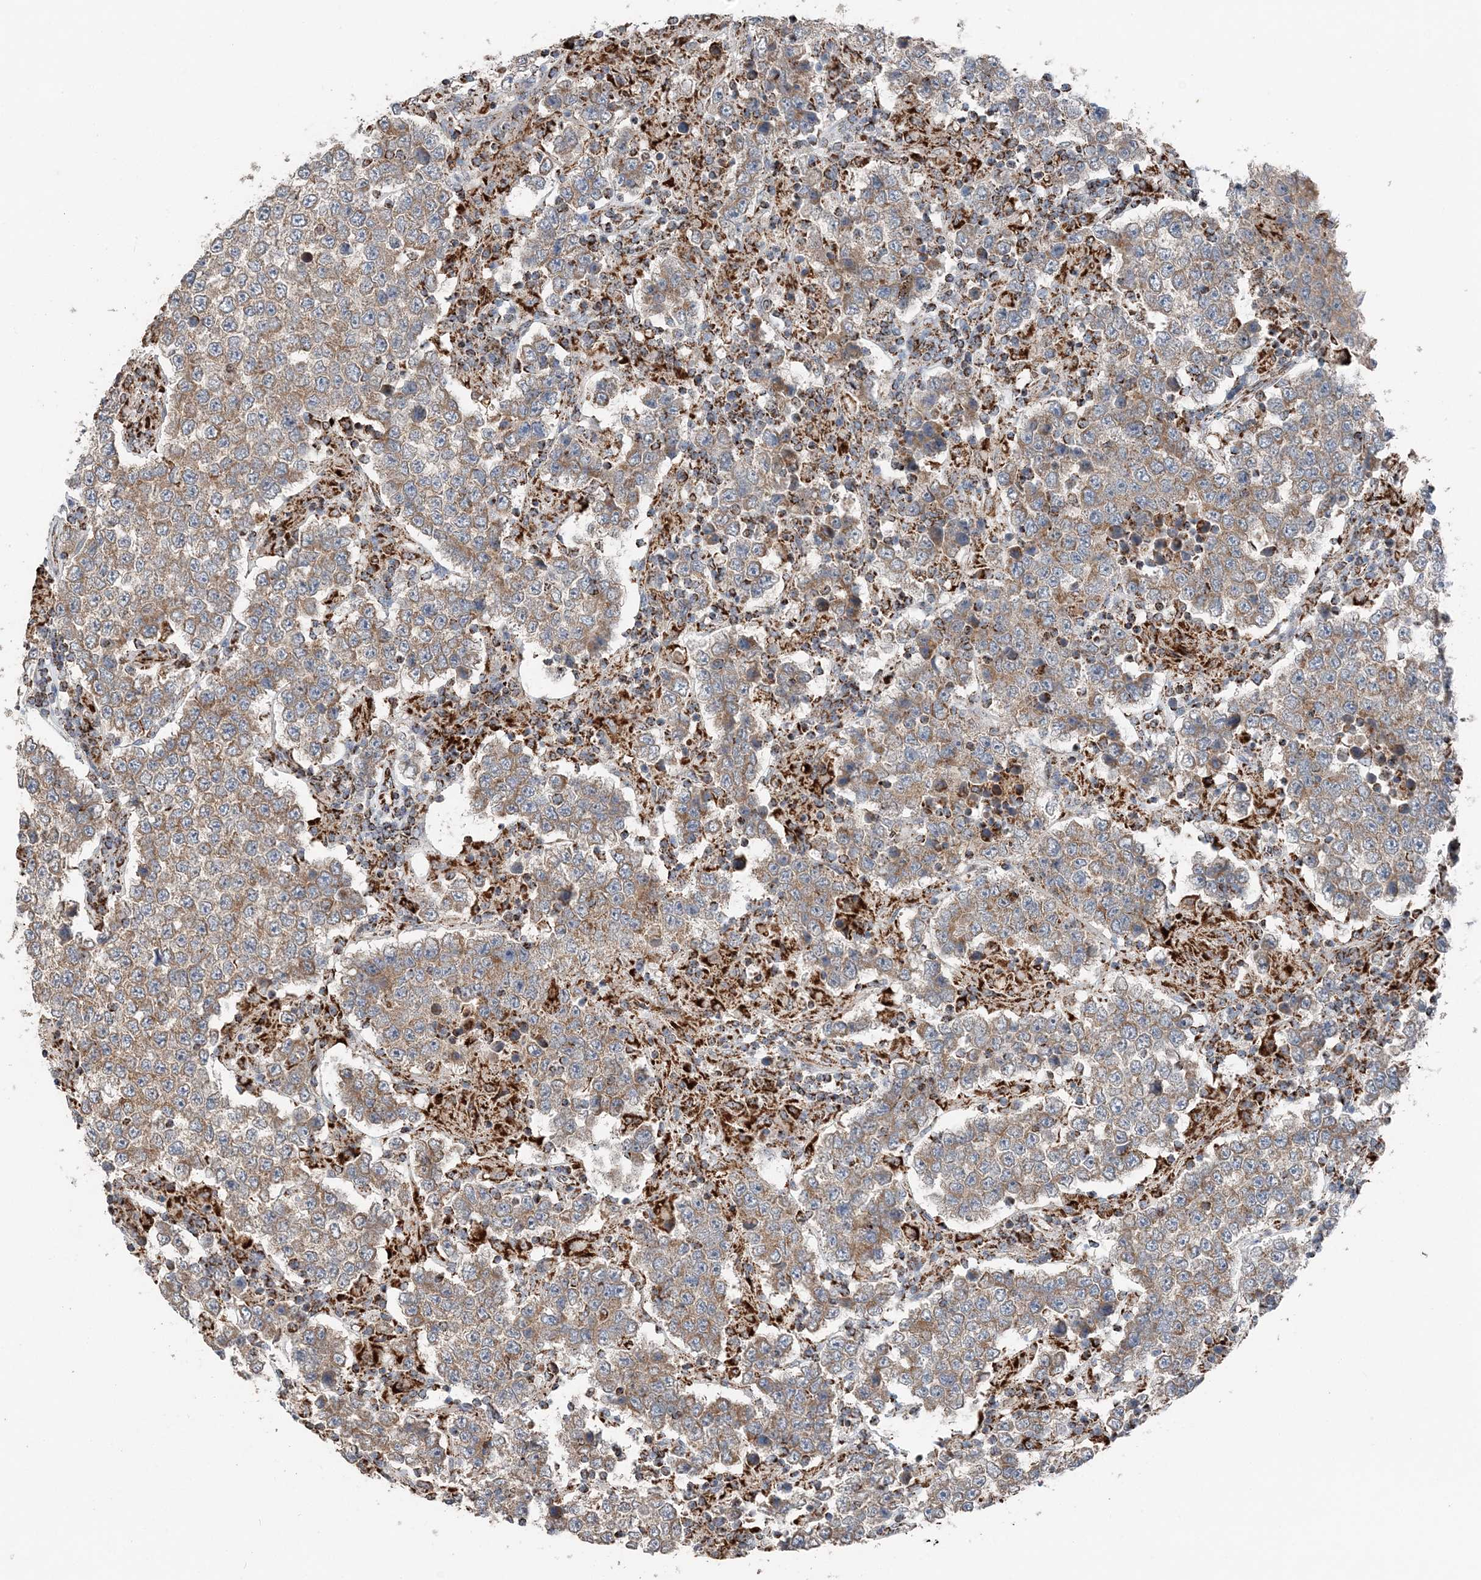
{"staining": {"intensity": "moderate", "quantity": ">75%", "location": "cytoplasmic/membranous"}, "tissue": "testis cancer", "cell_type": "Tumor cells", "image_type": "cancer", "snomed": [{"axis": "morphology", "description": "Normal tissue, NOS"}, {"axis": "morphology", "description": "Urothelial carcinoma, High grade"}, {"axis": "morphology", "description": "Seminoma, NOS"}, {"axis": "morphology", "description": "Carcinoma, Embryonal, NOS"}, {"axis": "topography", "description": "Urinary bladder"}, {"axis": "topography", "description": "Testis"}], "caption": "Human testis cancer (seminoma) stained with a brown dye demonstrates moderate cytoplasmic/membranous positive staining in approximately >75% of tumor cells.", "gene": "SPRY2", "patient": {"sex": "male", "age": 41}}